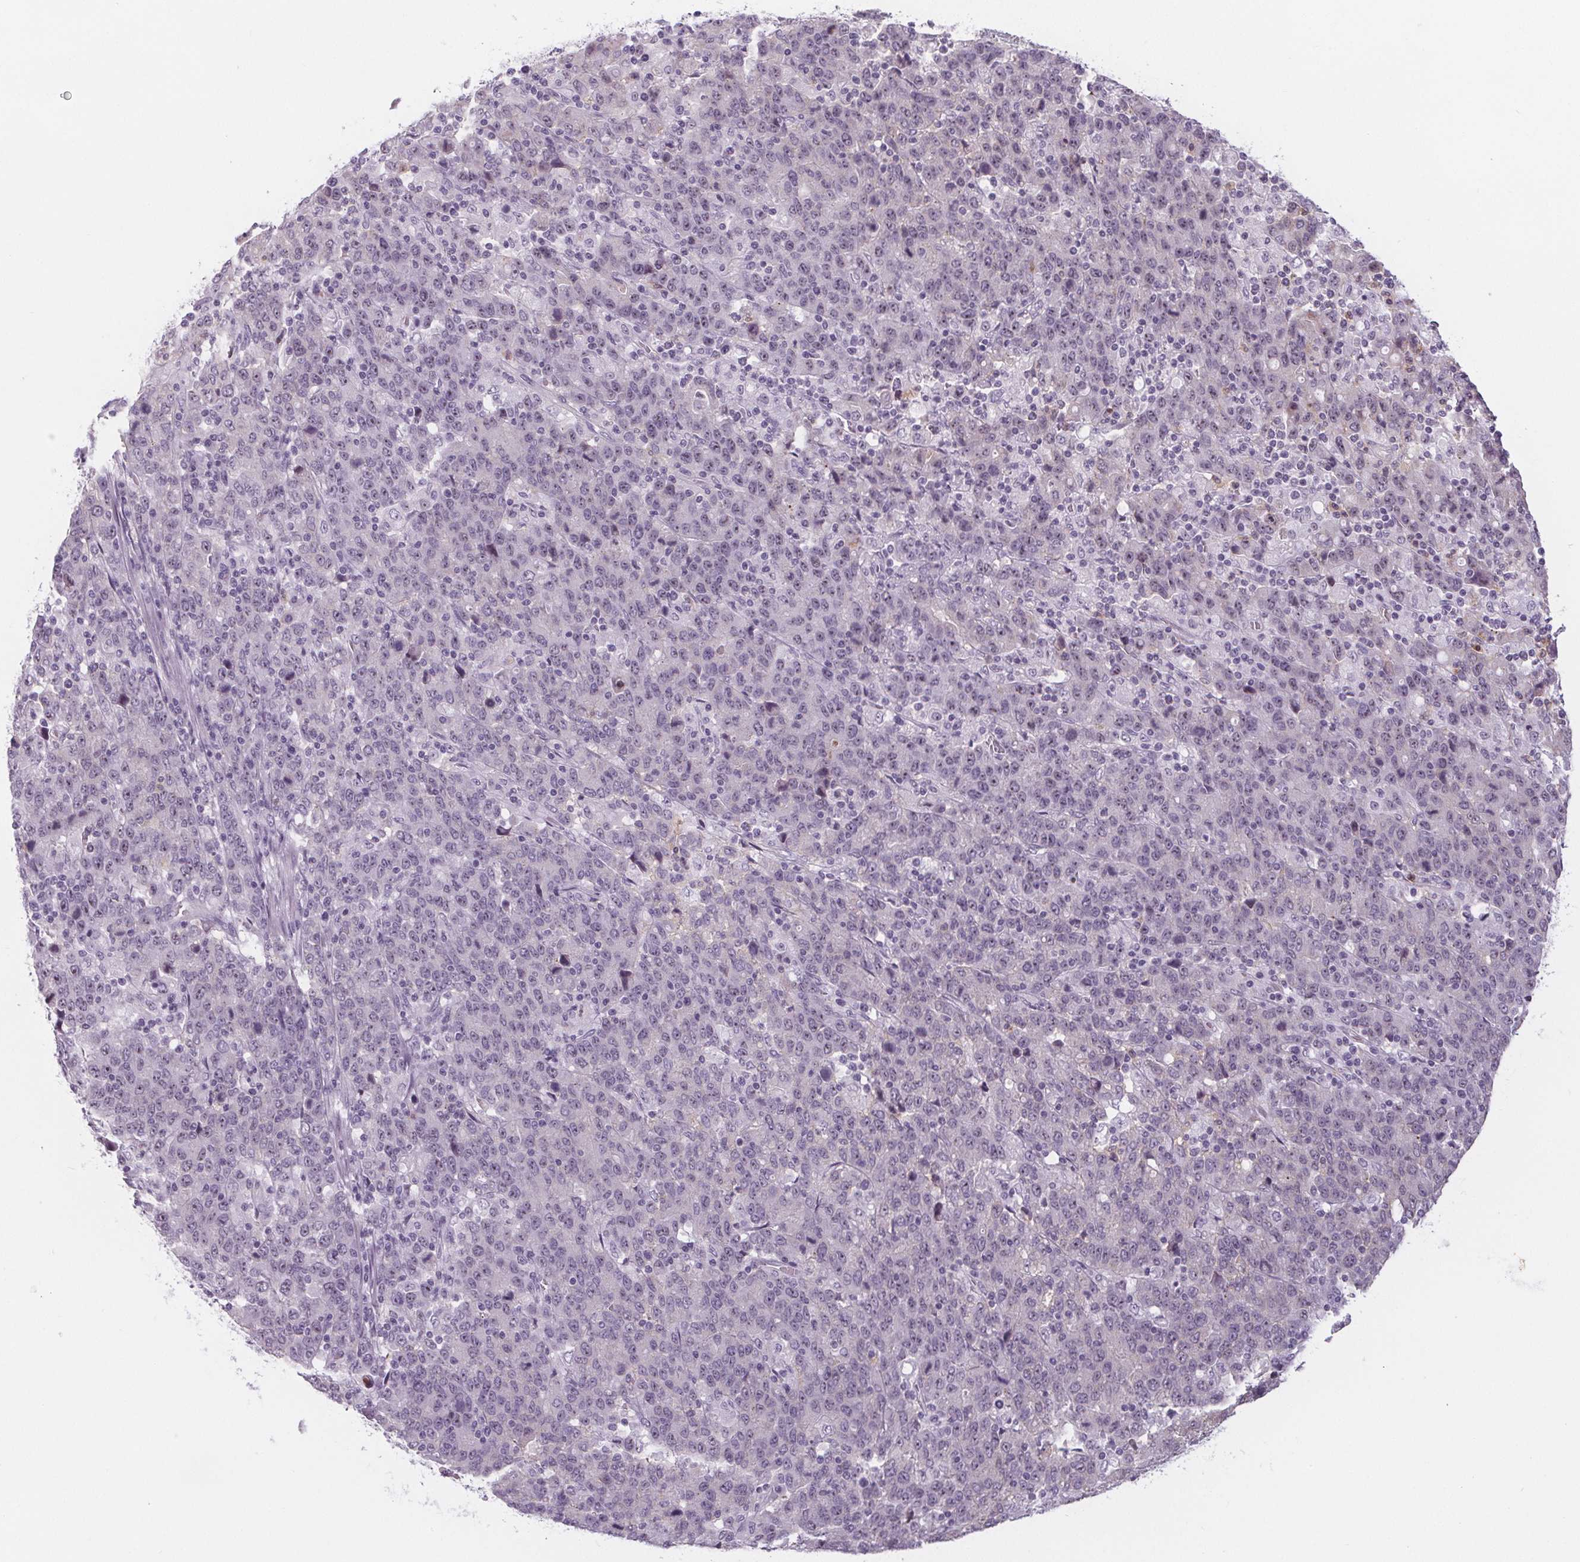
{"staining": {"intensity": "weak", "quantity": "<25%", "location": "nuclear"}, "tissue": "stomach cancer", "cell_type": "Tumor cells", "image_type": "cancer", "snomed": [{"axis": "morphology", "description": "Adenocarcinoma, NOS"}, {"axis": "topography", "description": "Stomach, upper"}], "caption": "Tumor cells show no significant protein staining in stomach adenocarcinoma.", "gene": "NOLC1", "patient": {"sex": "male", "age": 69}}